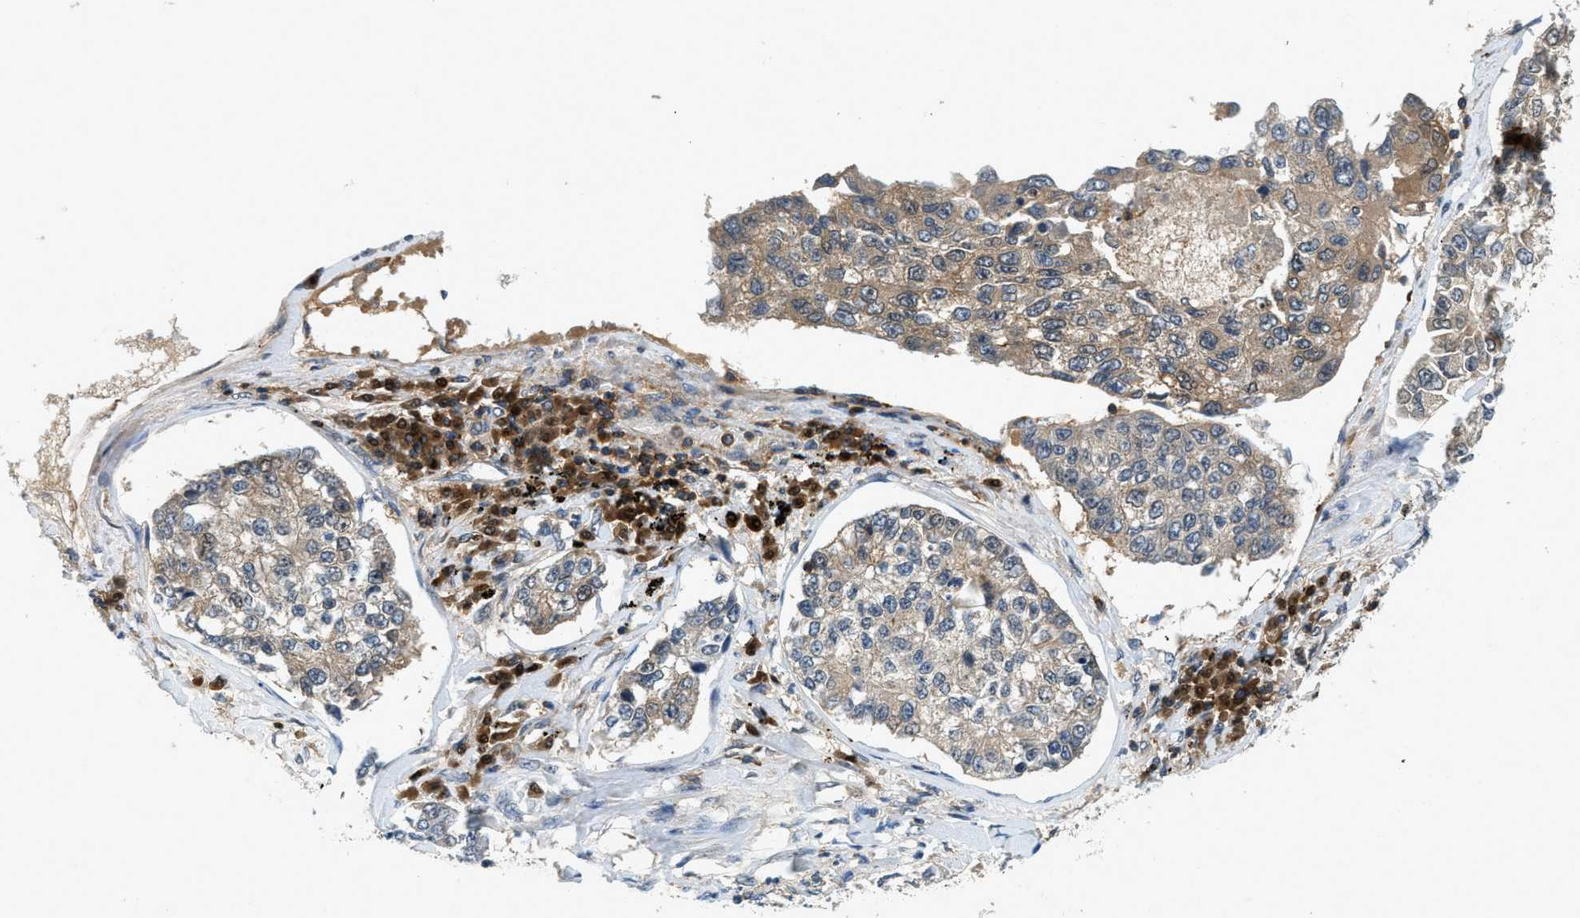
{"staining": {"intensity": "weak", "quantity": ">75%", "location": "cytoplasmic/membranous,nuclear"}, "tissue": "lung cancer", "cell_type": "Tumor cells", "image_type": "cancer", "snomed": [{"axis": "morphology", "description": "Adenocarcinoma, NOS"}, {"axis": "topography", "description": "Lung"}], "caption": "Tumor cells display low levels of weak cytoplasmic/membranous and nuclear staining in approximately >75% of cells in adenocarcinoma (lung). The staining was performed using DAB to visualize the protein expression in brown, while the nuclei were stained in blue with hematoxylin (Magnification: 20x).", "gene": "GMPPB", "patient": {"sex": "male", "age": 49}}